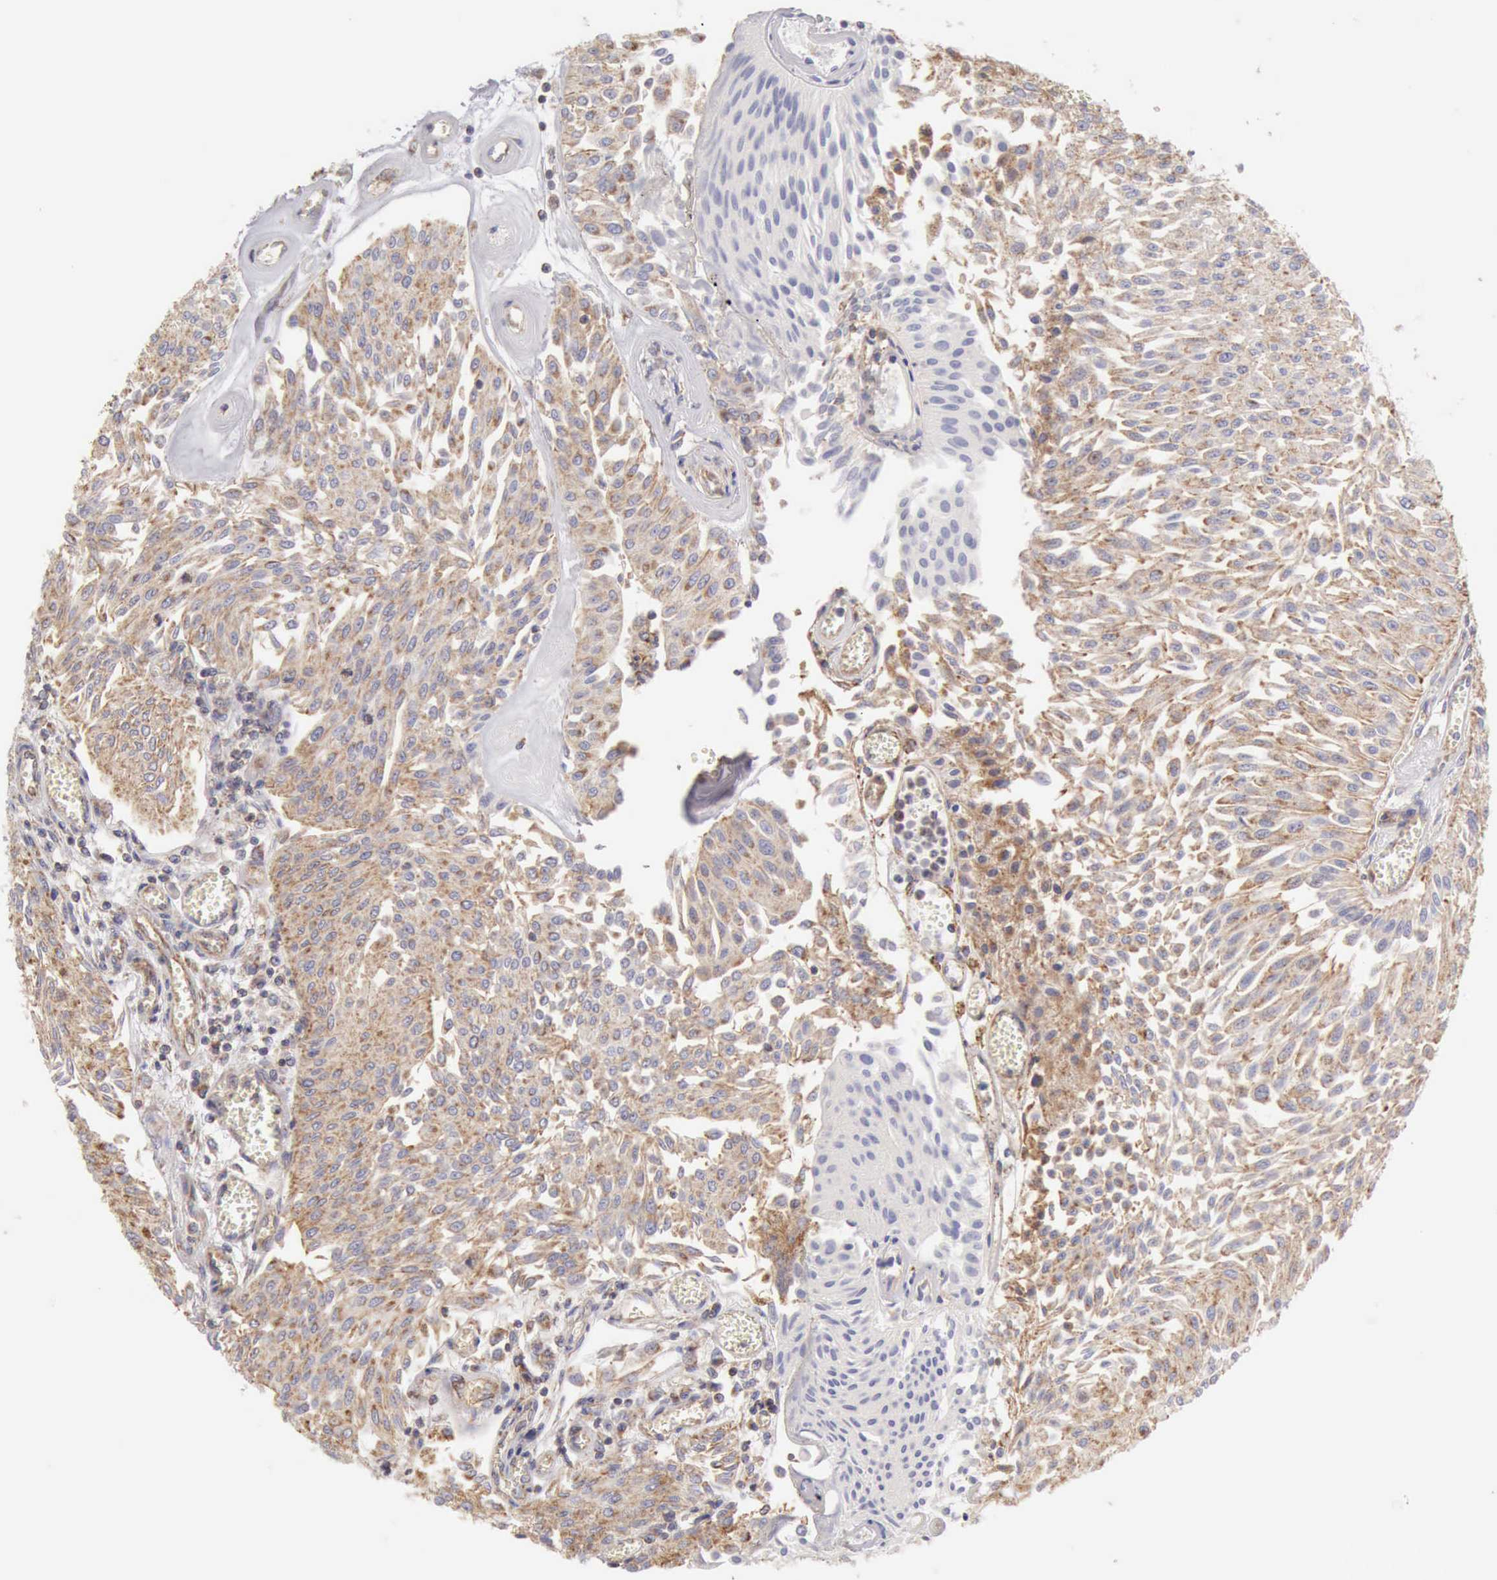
{"staining": {"intensity": "weak", "quantity": ">75%", "location": "cytoplasmic/membranous"}, "tissue": "urothelial cancer", "cell_type": "Tumor cells", "image_type": "cancer", "snomed": [{"axis": "morphology", "description": "Urothelial carcinoma, Low grade"}, {"axis": "topography", "description": "Urinary bladder"}], "caption": "A low amount of weak cytoplasmic/membranous staining is appreciated in approximately >75% of tumor cells in urothelial carcinoma (low-grade) tissue. (Stains: DAB in brown, nuclei in blue, Microscopy: brightfield microscopy at high magnification).", "gene": "ARHGAP4", "patient": {"sex": "male", "age": 86}}